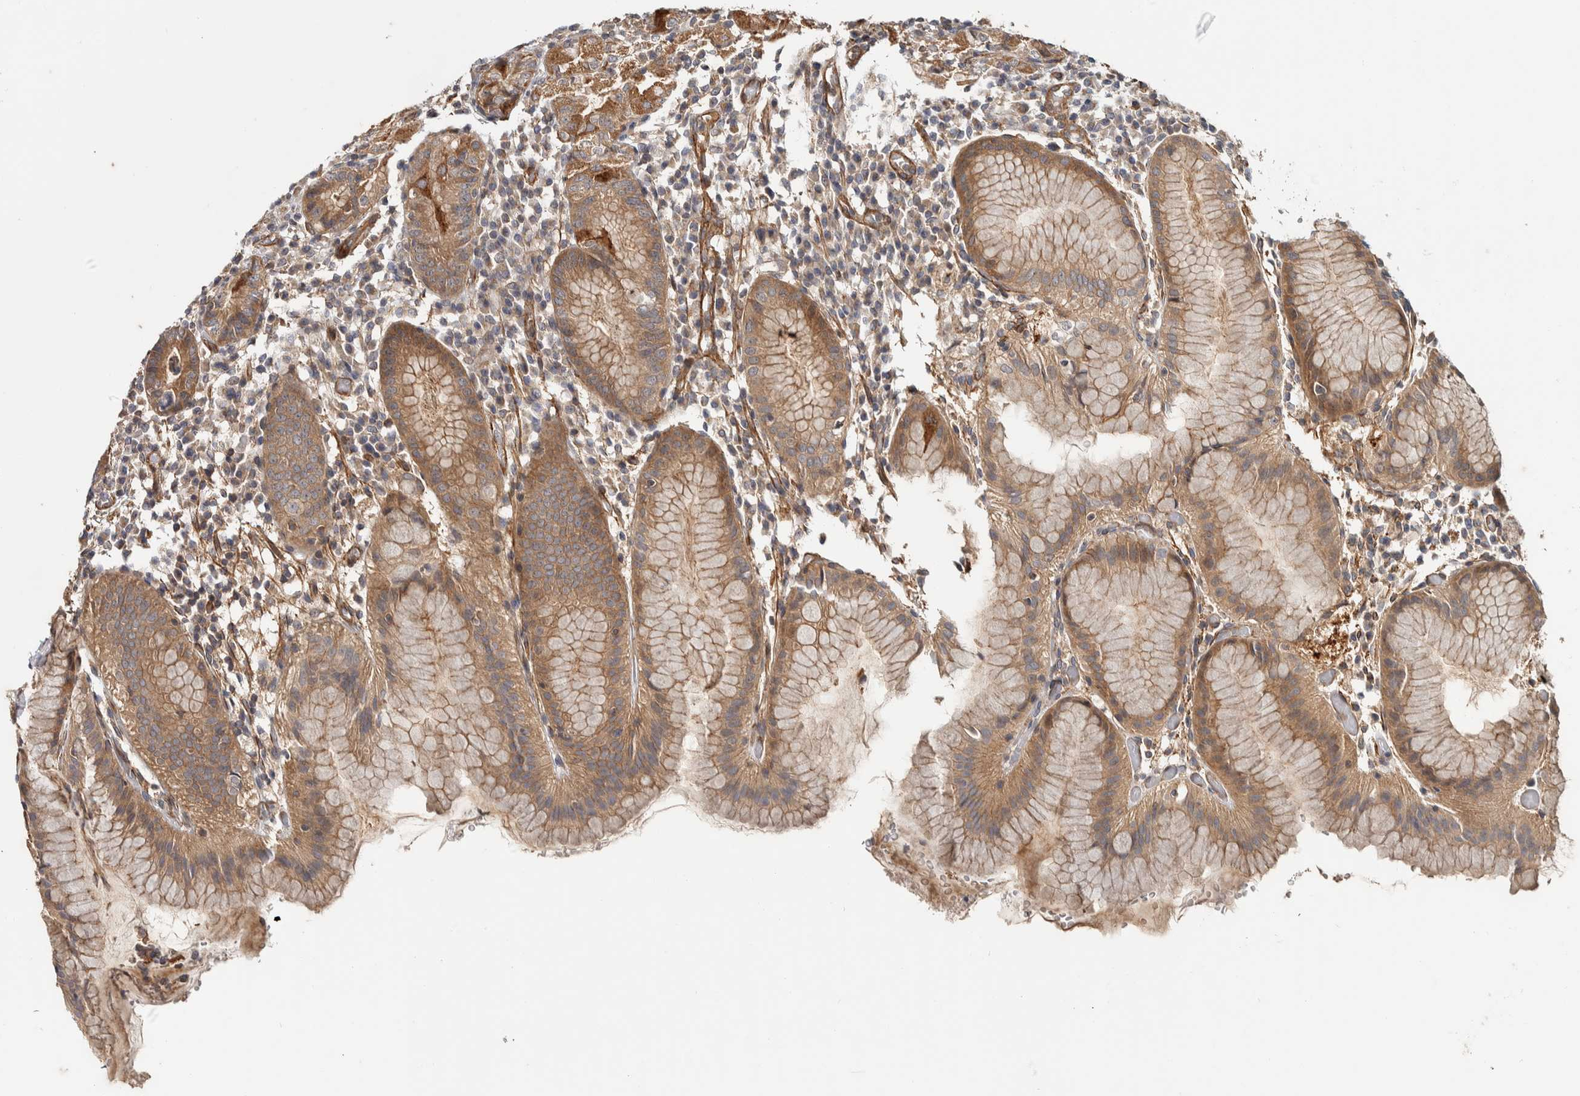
{"staining": {"intensity": "moderate", "quantity": ">75%", "location": "cytoplasmic/membranous"}, "tissue": "stomach", "cell_type": "Glandular cells", "image_type": "normal", "snomed": [{"axis": "morphology", "description": "Normal tissue, NOS"}, {"axis": "topography", "description": "Stomach"}, {"axis": "topography", "description": "Stomach, lower"}], "caption": "This is a photomicrograph of immunohistochemistry (IHC) staining of normal stomach, which shows moderate positivity in the cytoplasmic/membranous of glandular cells.", "gene": "CHMP4C", "patient": {"sex": "female", "age": 75}}